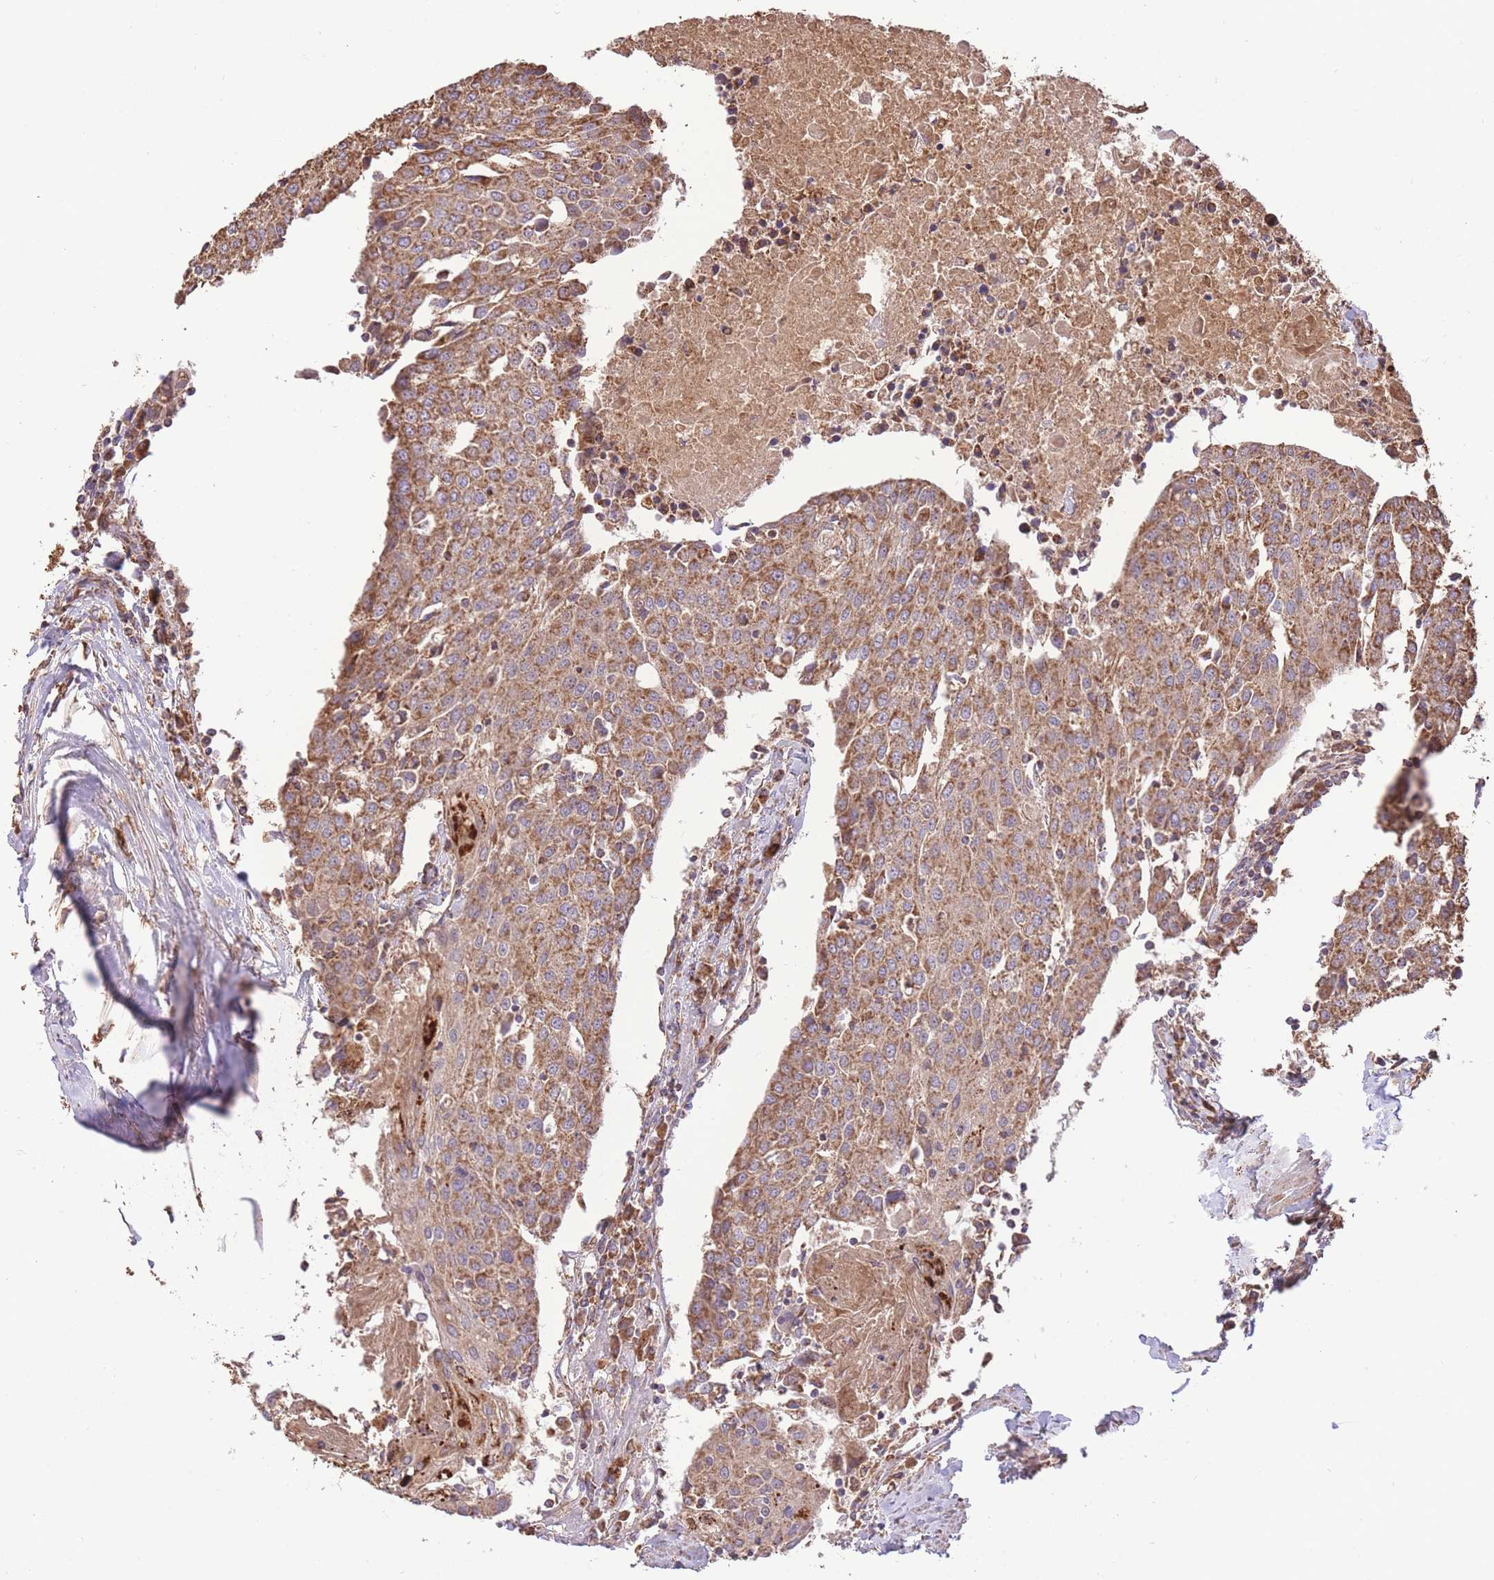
{"staining": {"intensity": "moderate", "quantity": ">75%", "location": "cytoplasmic/membranous"}, "tissue": "urothelial cancer", "cell_type": "Tumor cells", "image_type": "cancer", "snomed": [{"axis": "morphology", "description": "Urothelial carcinoma, High grade"}, {"axis": "topography", "description": "Urinary bladder"}], "caption": "Brown immunohistochemical staining in human urothelial carcinoma (high-grade) shows moderate cytoplasmic/membranous expression in approximately >75% of tumor cells.", "gene": "PREP", "patient": {"sex": "female", "age": 85}}